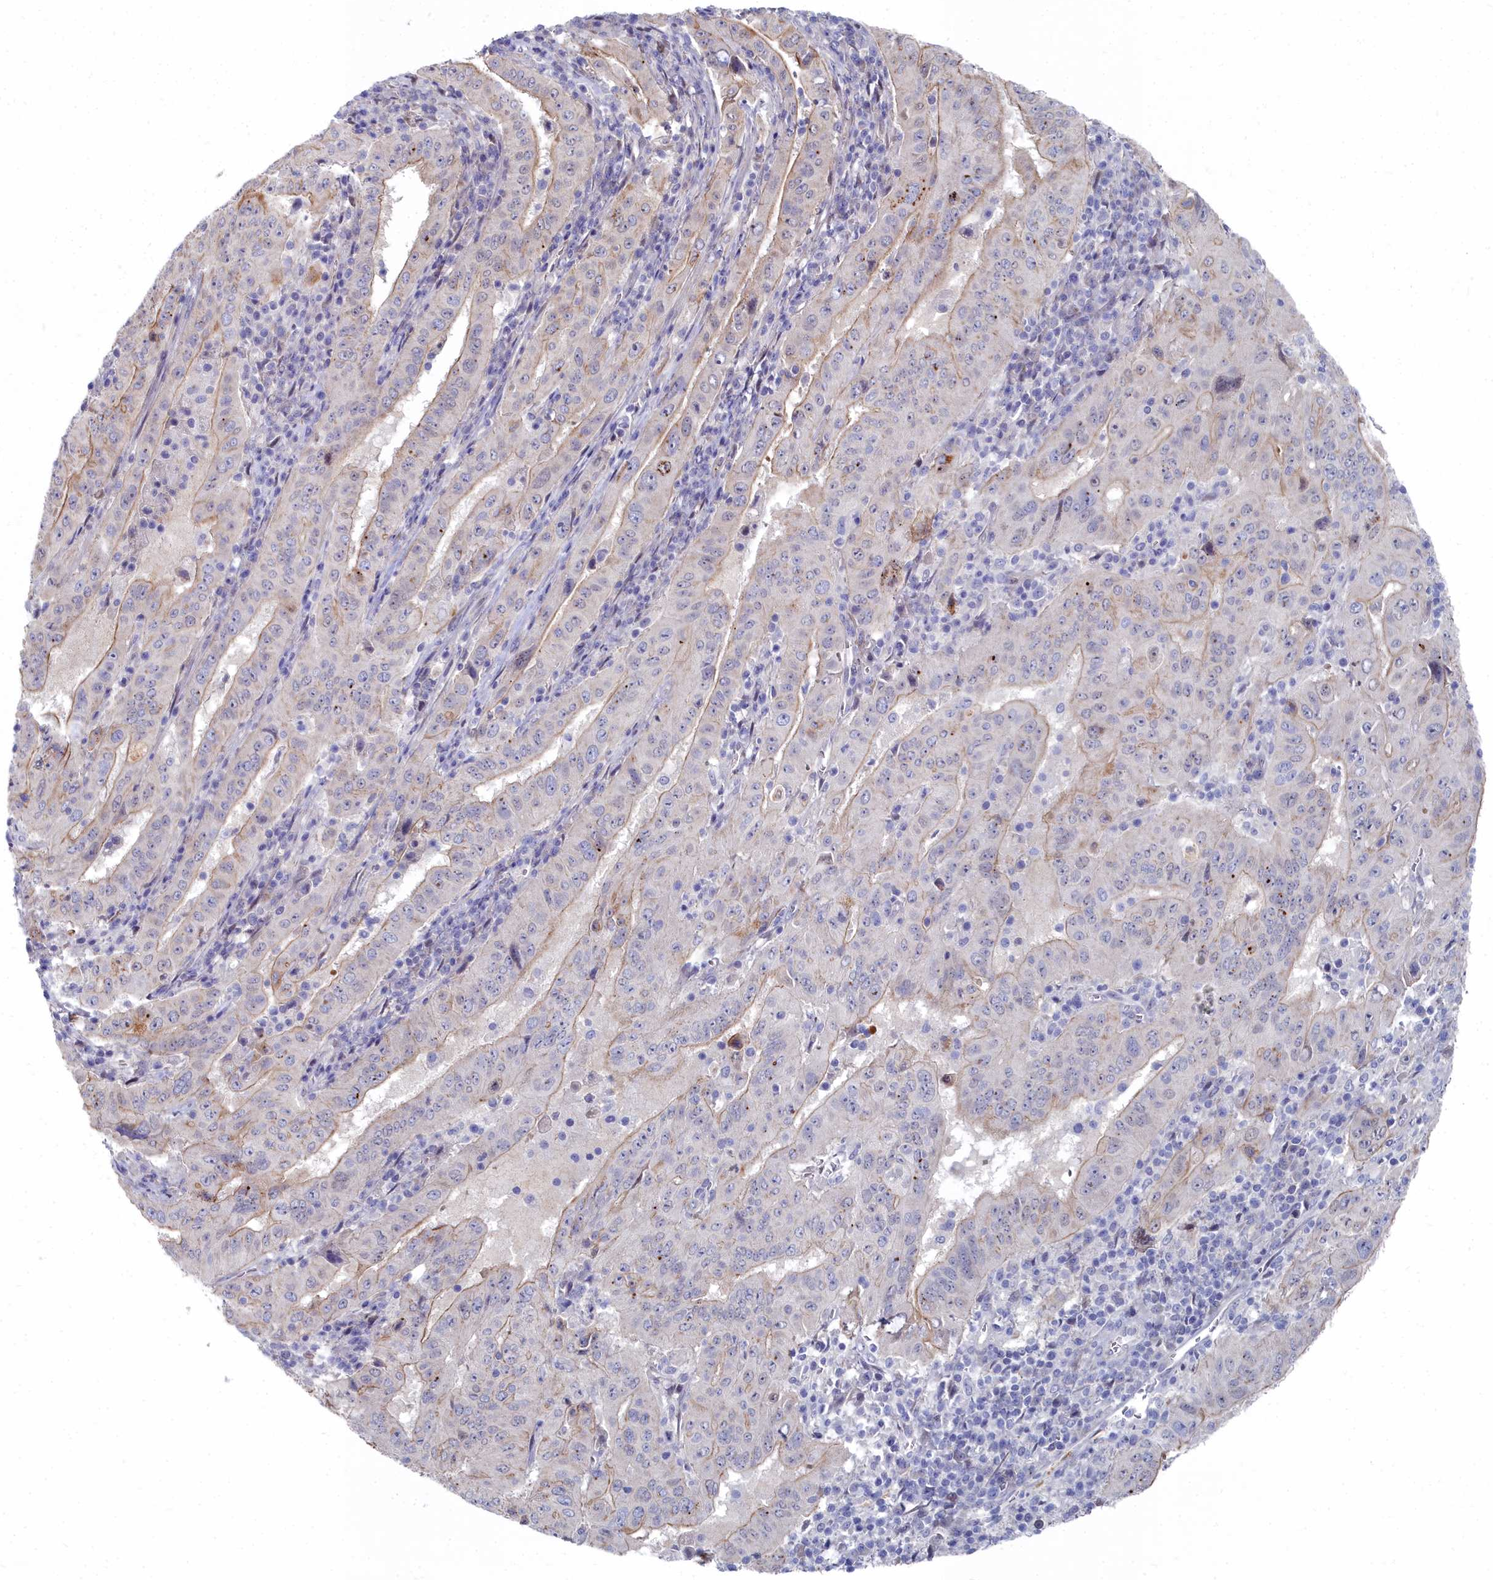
{"staining": {"intensity": "weak", "quantity": "<25%", "location": "cytoplasmic/membranous"}, "tissue": "pancreatic cancer", "cell_type": "Tumor cells", "image_type": "cancer", "snomed": [{"axis": "morphology", "description": "Adenocarcinoma, NOS"}, {"axis": "topography", "description": "Pancreas"}], "caption": "IHC micrograph of neoplastic tissue: human pancreatic cancer (adenocarcinoma) stained with DAB (3,3'-diaminobenzidine) demonstrates no significant protein expression in tumor cells. (Stains: DAB immunohistochemistry (IHC) with hematoxylin counter stain, Microscopy: brightfield microscopy at high magnification).", "gene": "RPS27A", "patient": {"sex": "male", "age": 63}}